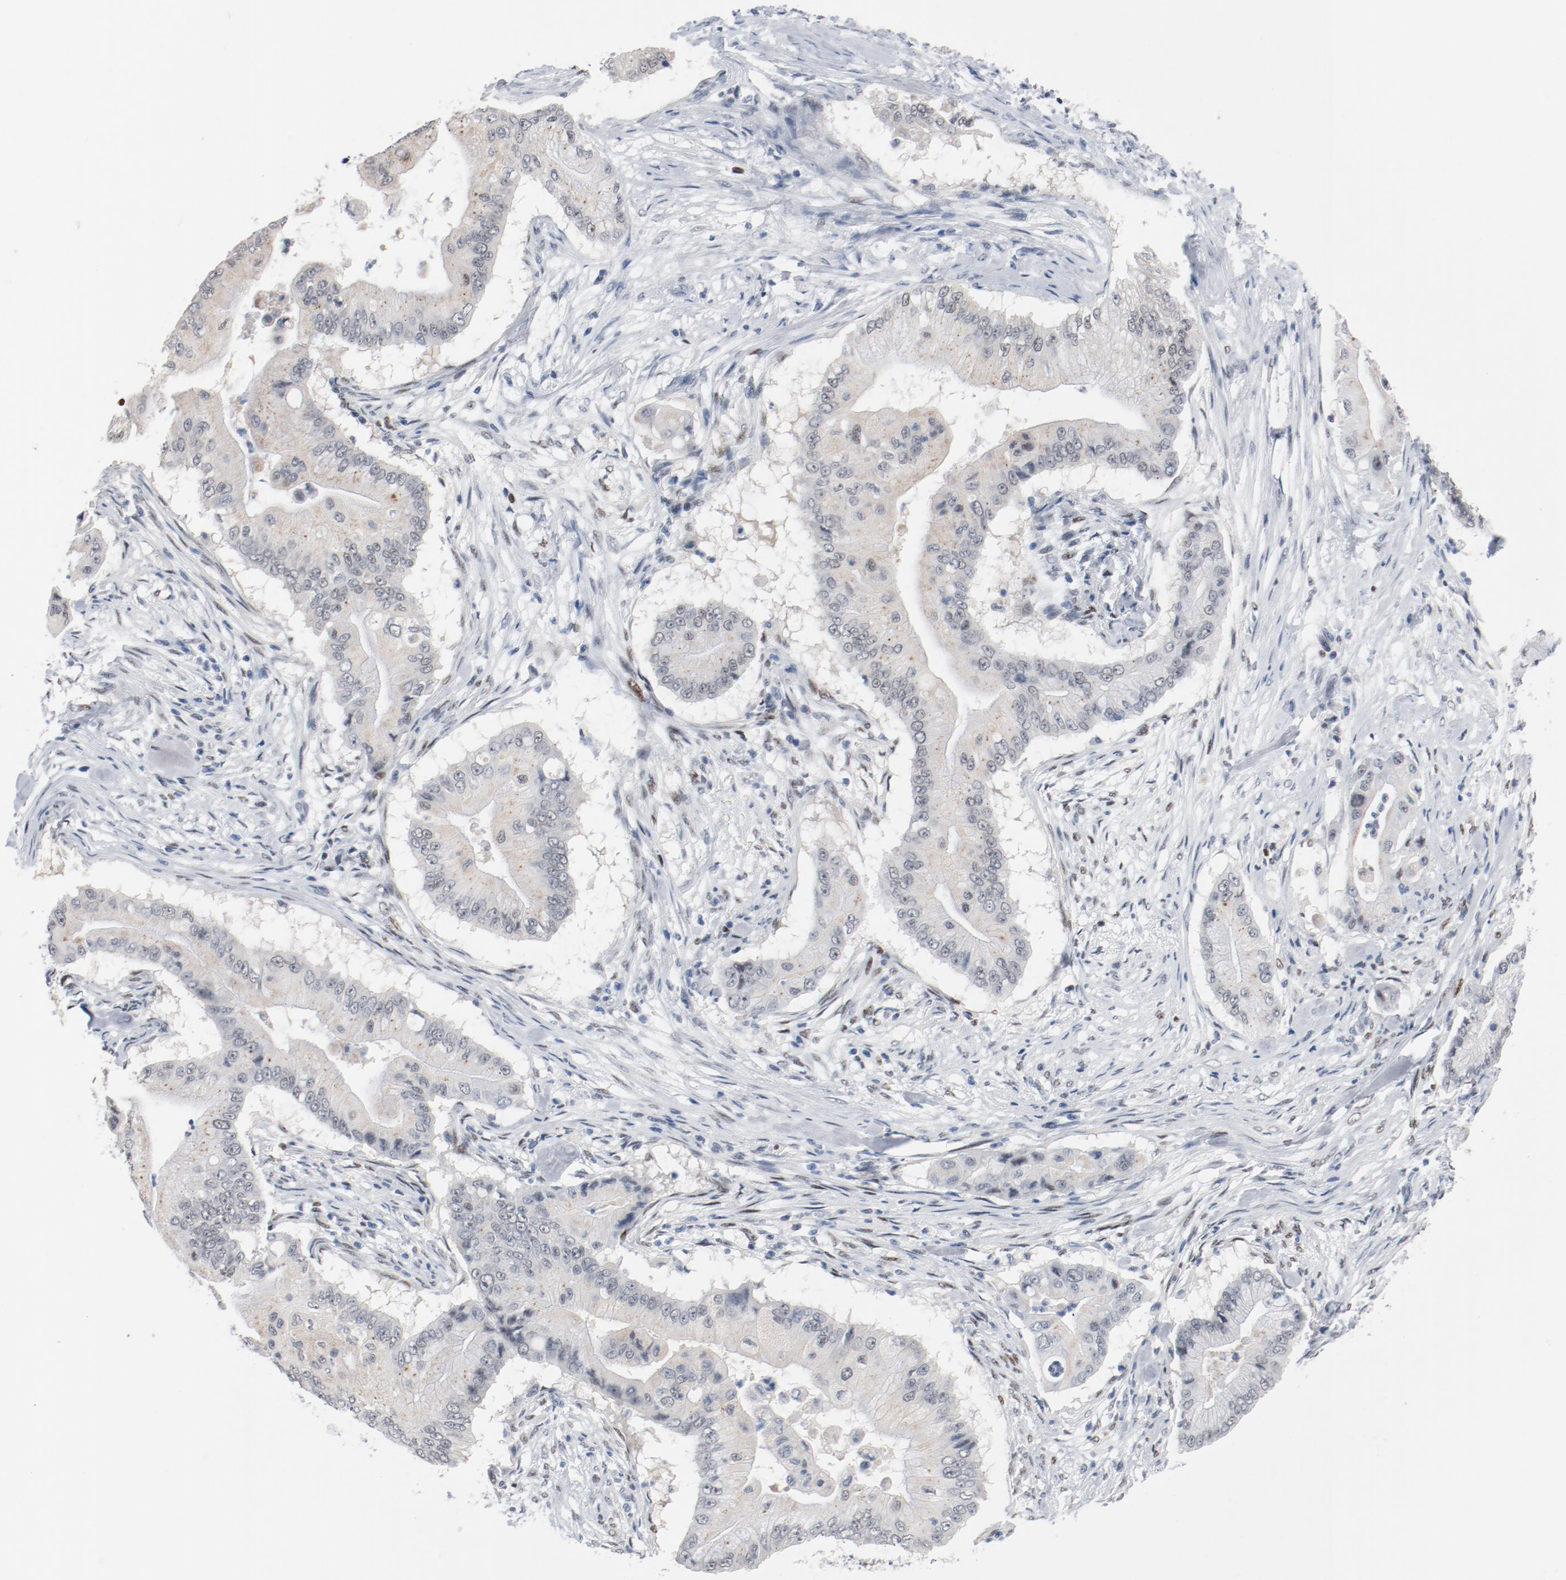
{"staining": {"intensity": "negative", "quantity": "none", "location": "none"}, "tissue": "pancreatic cancer", "cell_type": "Tumor cells", "image_type": "cancer", "snomed": [{"axis": "morphology", "description": "Adenocarcinoma, NOS"}, {"axis": "topography", "description": "Pancreas"}], "caption": "IHC of human pancreatic cancer displays no positivity in tumor cells.", "gene": "FOXP1", "patient": {"sex": "male", "age": 62}}